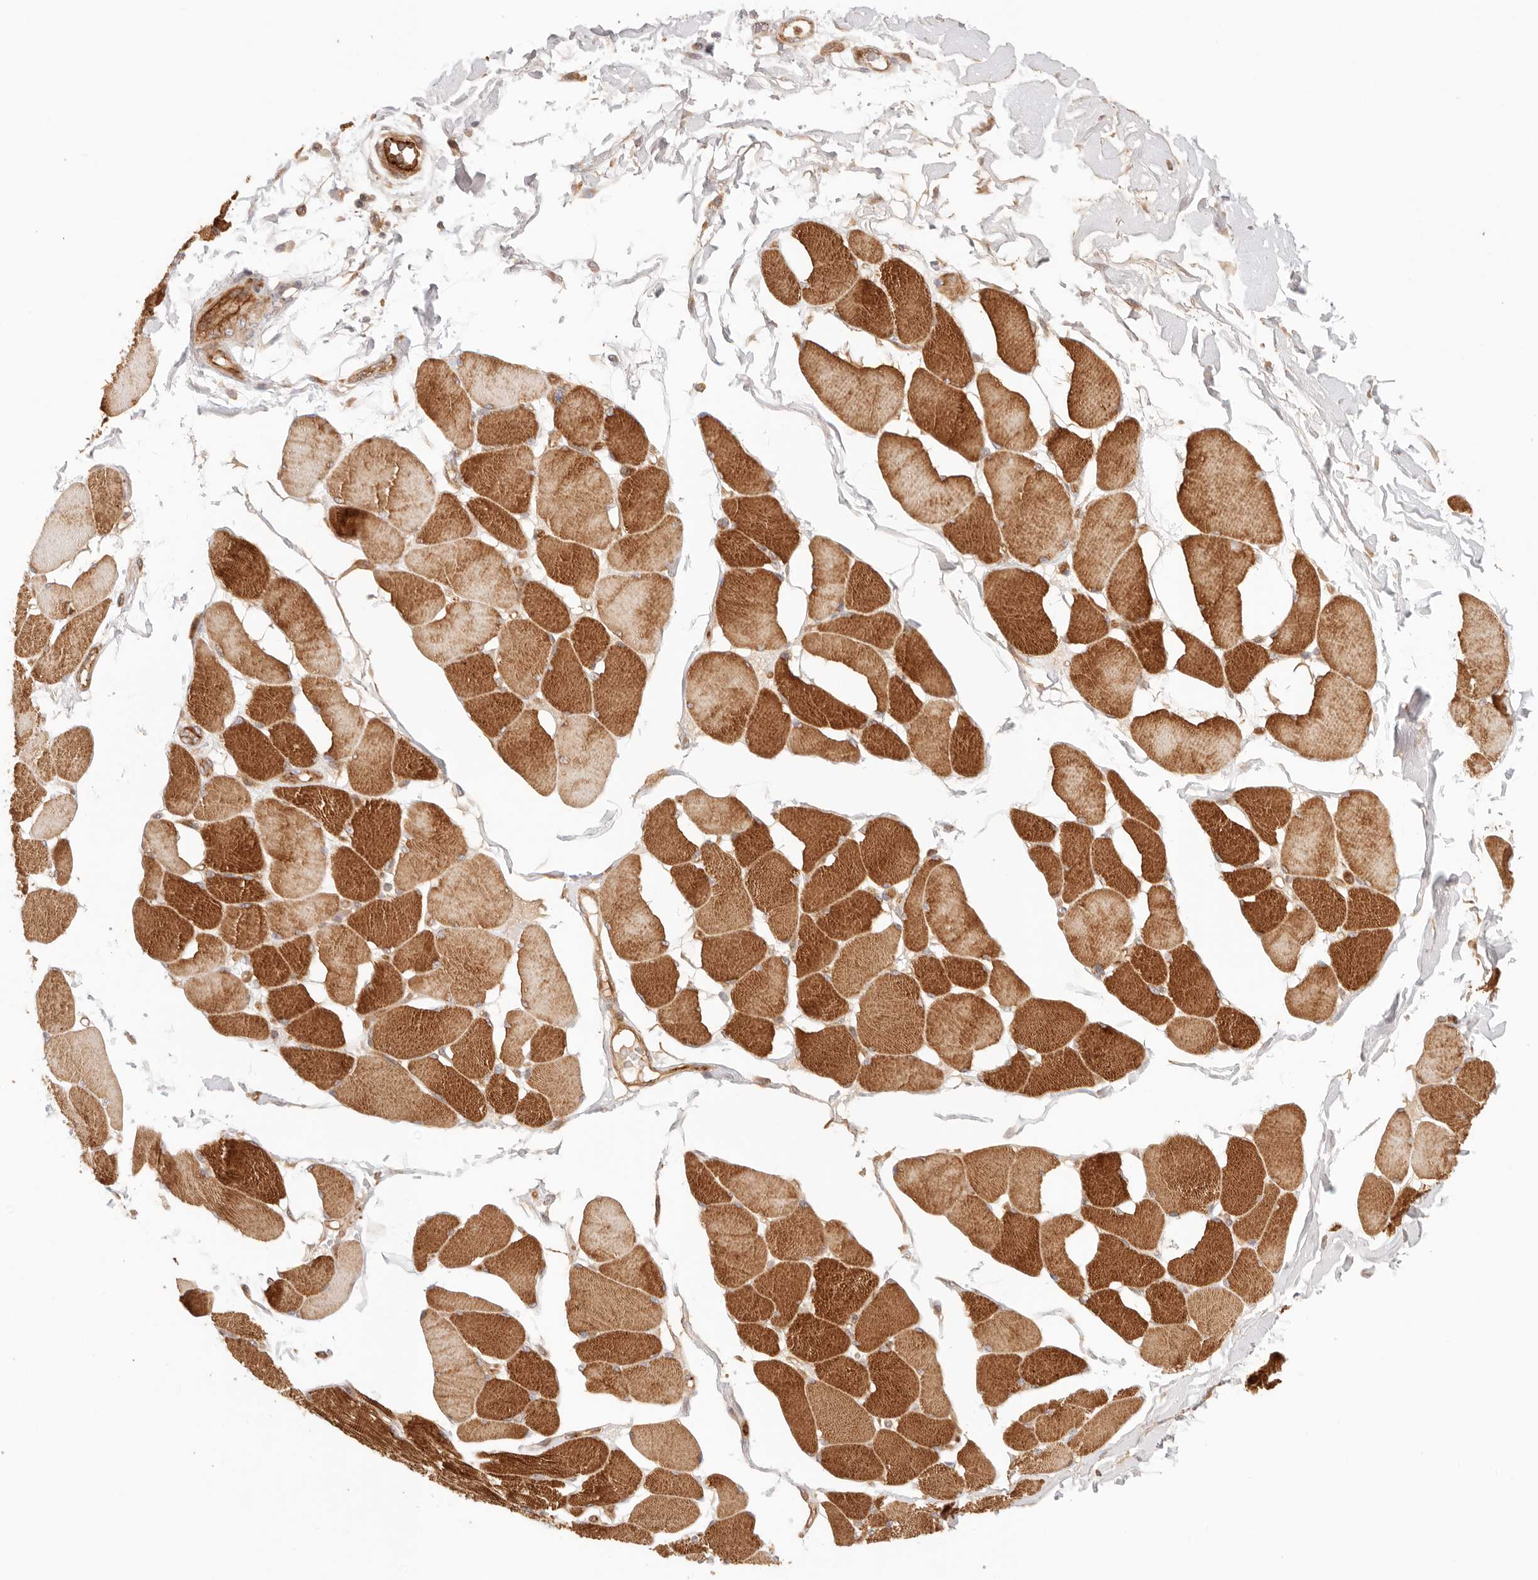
{"staining": {"intensity": "strong", "quantity": ">75%", "location": "cytoplasmic/membranous"}, "tissue": "skeletal muscle", "cell_type": "Myocytes", "image_type": "normal", "snomed": [{"axis": "morphology", "description": "Normal tissue, NOS"}, {"axis": "topography", "description": "Skin"}, {"axis": "topography", "description": "Skeletal muscle"}], "caption": "Immunohistochemical staining of benign skeletal muscle shows strong cytoplasmic/membranous protein positivity in approximately >75% of myocytes. The staining was performed using DAB, with brown indicating positive protein expression. Nuclei are stained blue with hematoxylin.", "gene": "IL1R2", "patient": {"sex": "male", "age": 83}}